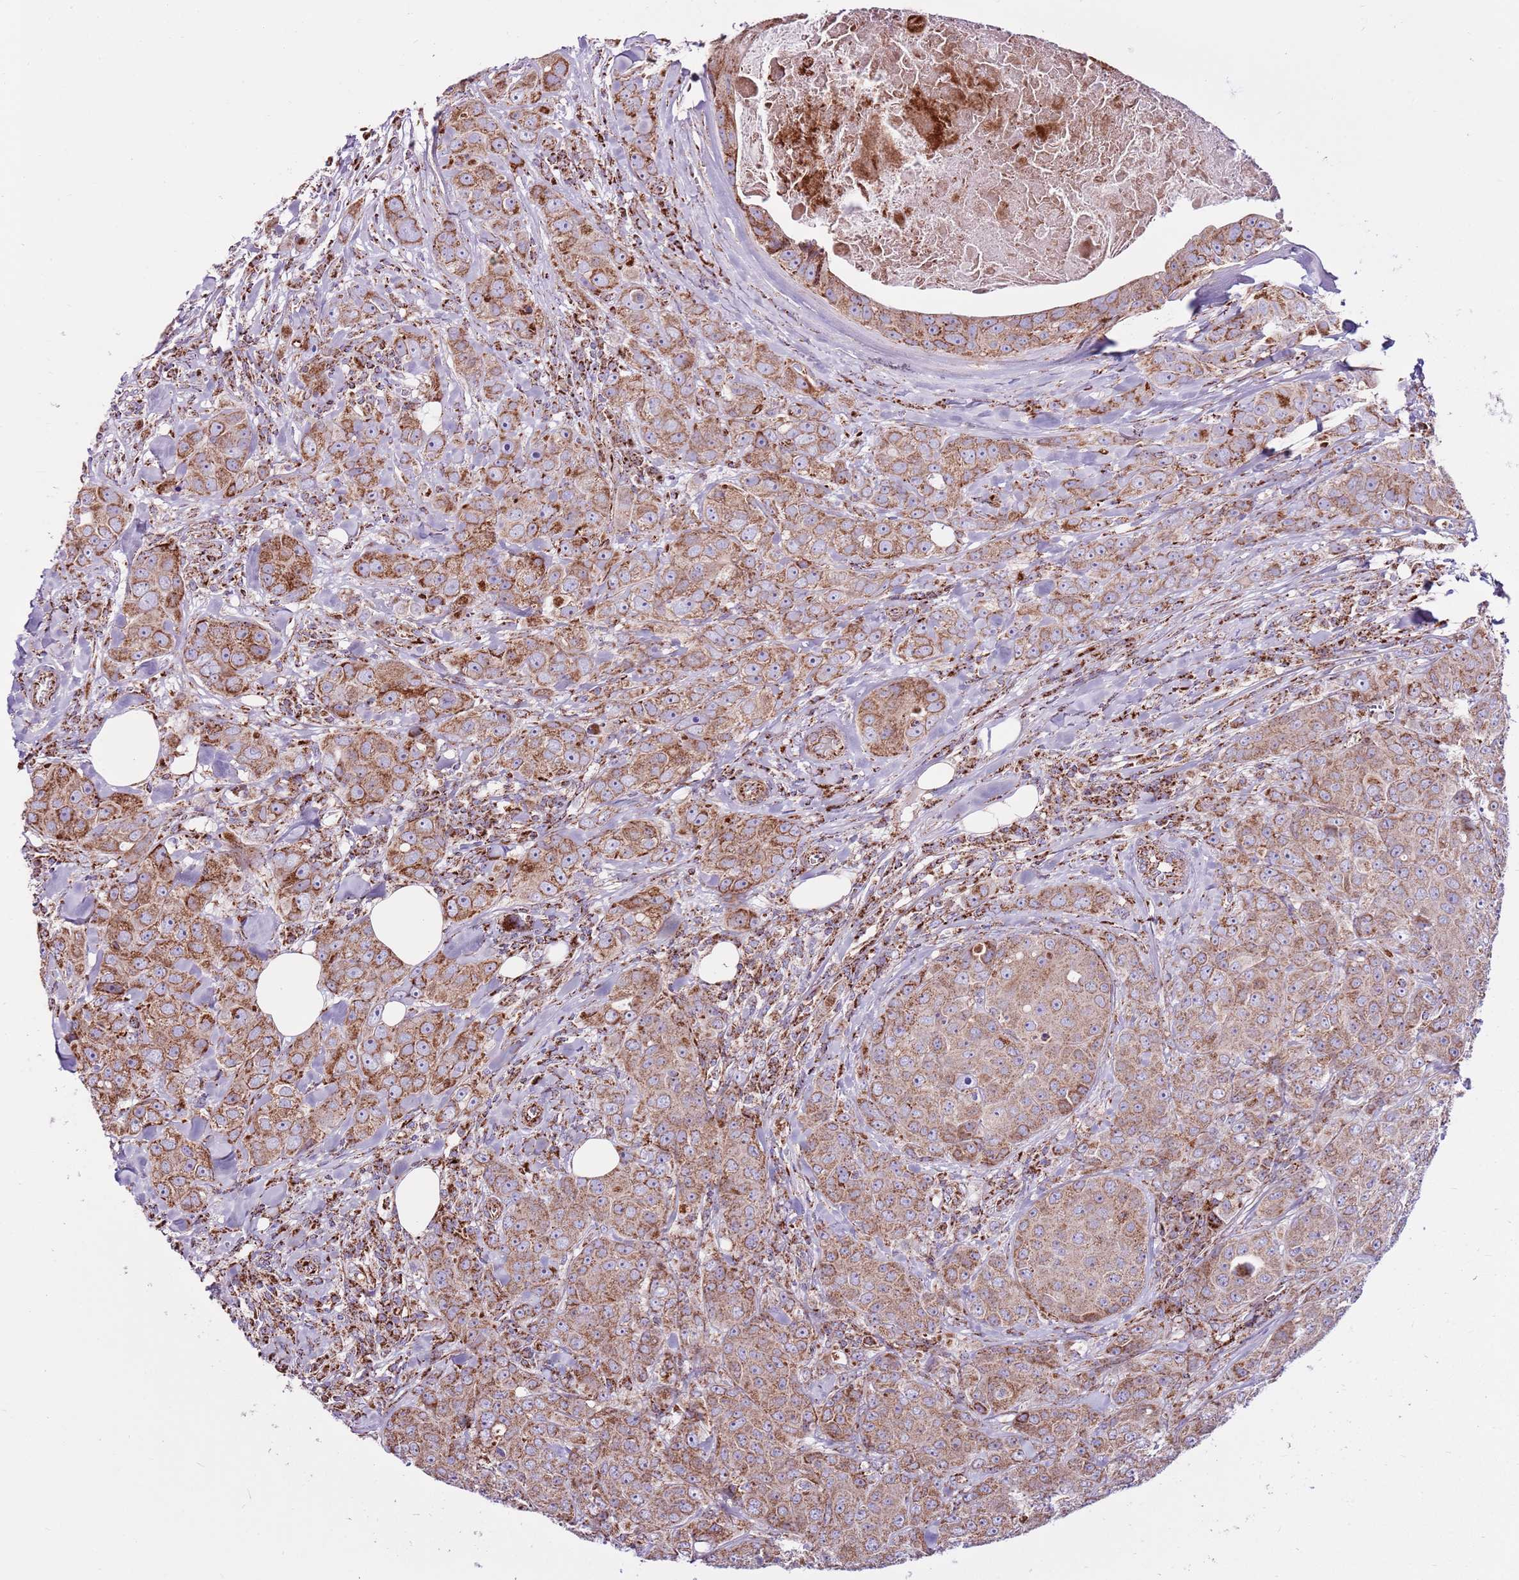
{"staining": {"intensity": "moderate", "quantity": "25%-75%", "location": "cytoplasmic/membranous"}, "tissue": "breast cancer", "cell_type": "Tumor cells", "image_type": "cancer", "snomed": [{"axis": "morphology", "description": "Duct carcinoma"}, {"axis": "topography", "description": "Breast"}], "caption": "Immunohistochemistry (IHC) of human breast cancer shows medium levels of moderate cytoplasmic/membranous expression in approximately 25%-75% of tumor cells. Nuclei are stained in blue.", "gene": "HECTD4", "patient": {"sex": "female", "age": 43}}